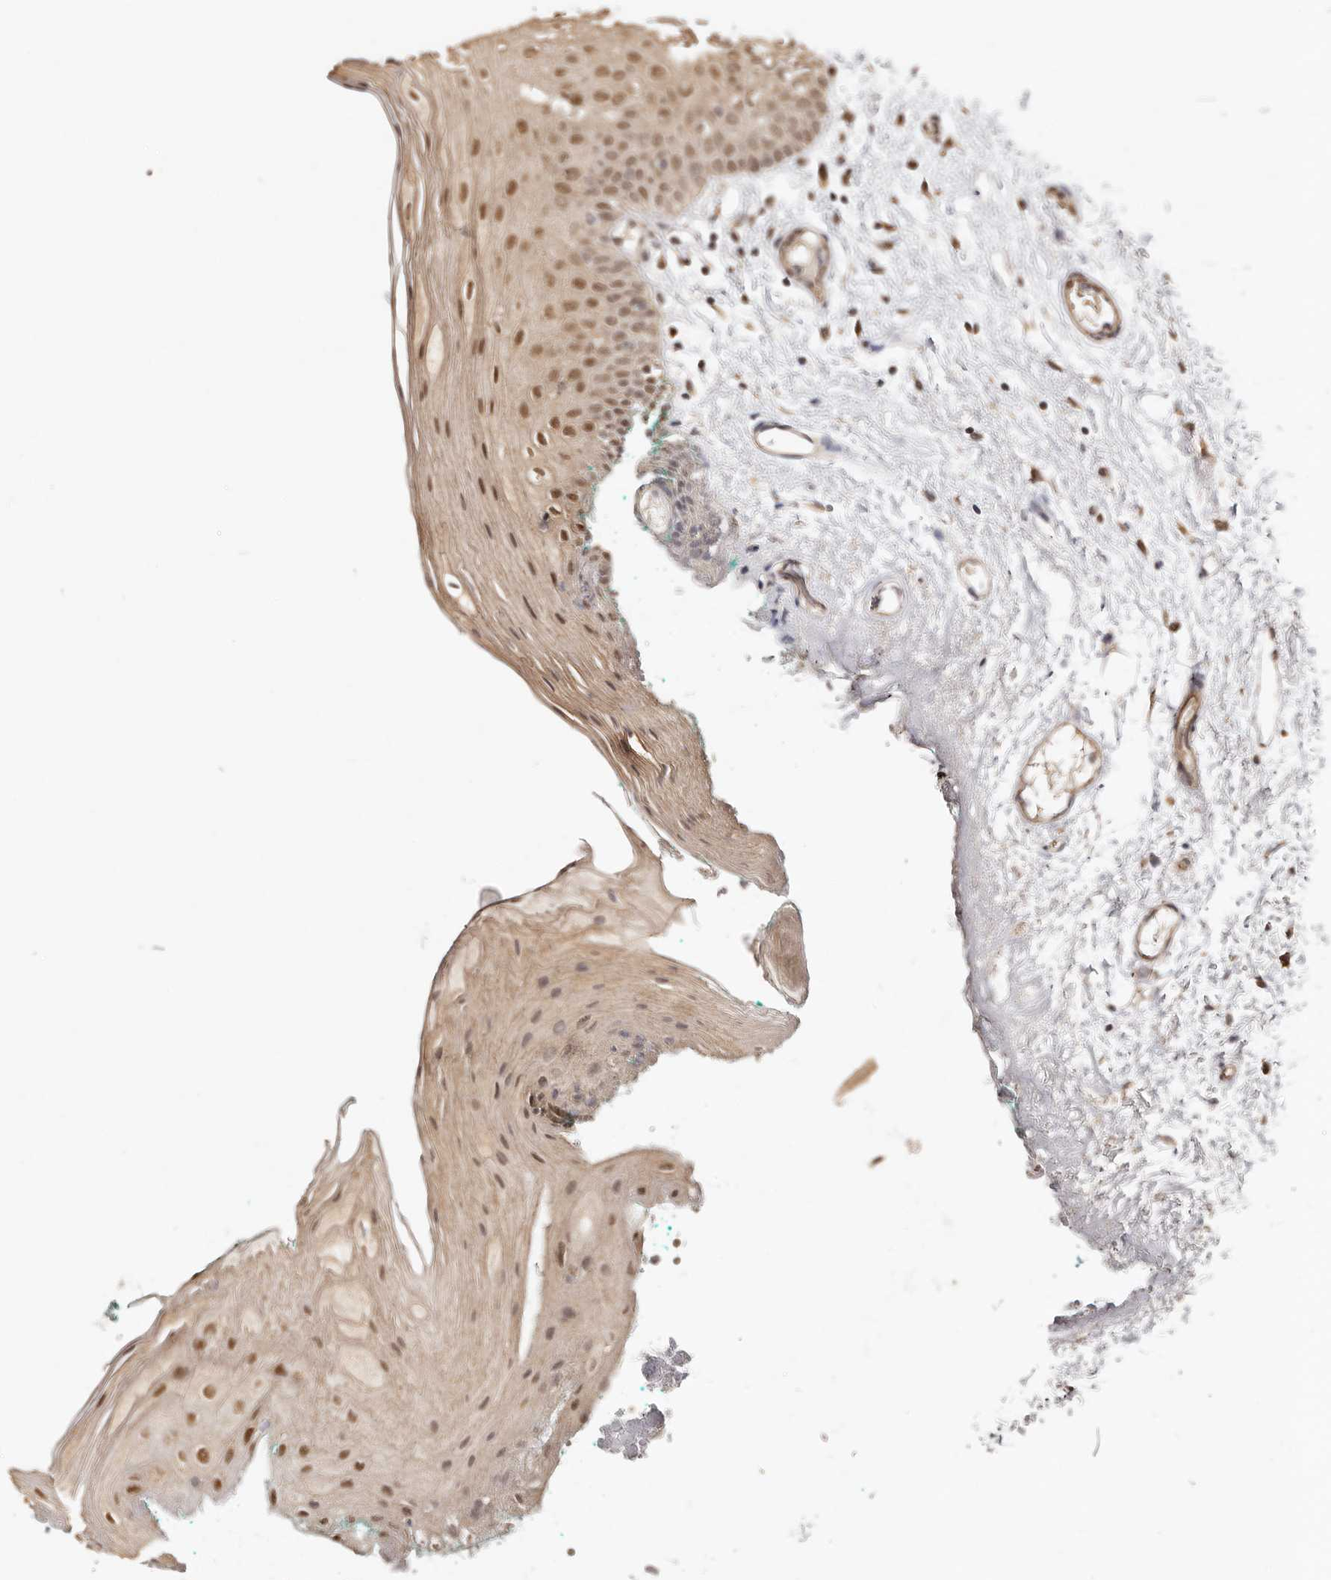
{"staining": {"intensity": "moderate", "quantity": ">75%", "location": "nuclear"}, "tissue": "oral mucosa", "cell_type": "Squamous epithelial cells", "image_type": "normal", "snomed": [{"axis": "morphology", "description": "Normal tissue, NOS"}, {"axis": "morphology", "description": "Squamous cell carcinoma, NOS"}, {"axis": "topography", "description": "Oral tissue"}, {"axis": "topography", "description": "Salivary gland"}, {"axis": "topography", "description": "Head-Neck"}], "caption": "Immunohistochemistry micrograph of benign oral mucosa stained for a protein (brown), which reveals medium levels of moderate nuclear staining in about >75% of squamous epithelial cells.", "gene": "MED8", "patient": {"sex": "female", "age": 62}}